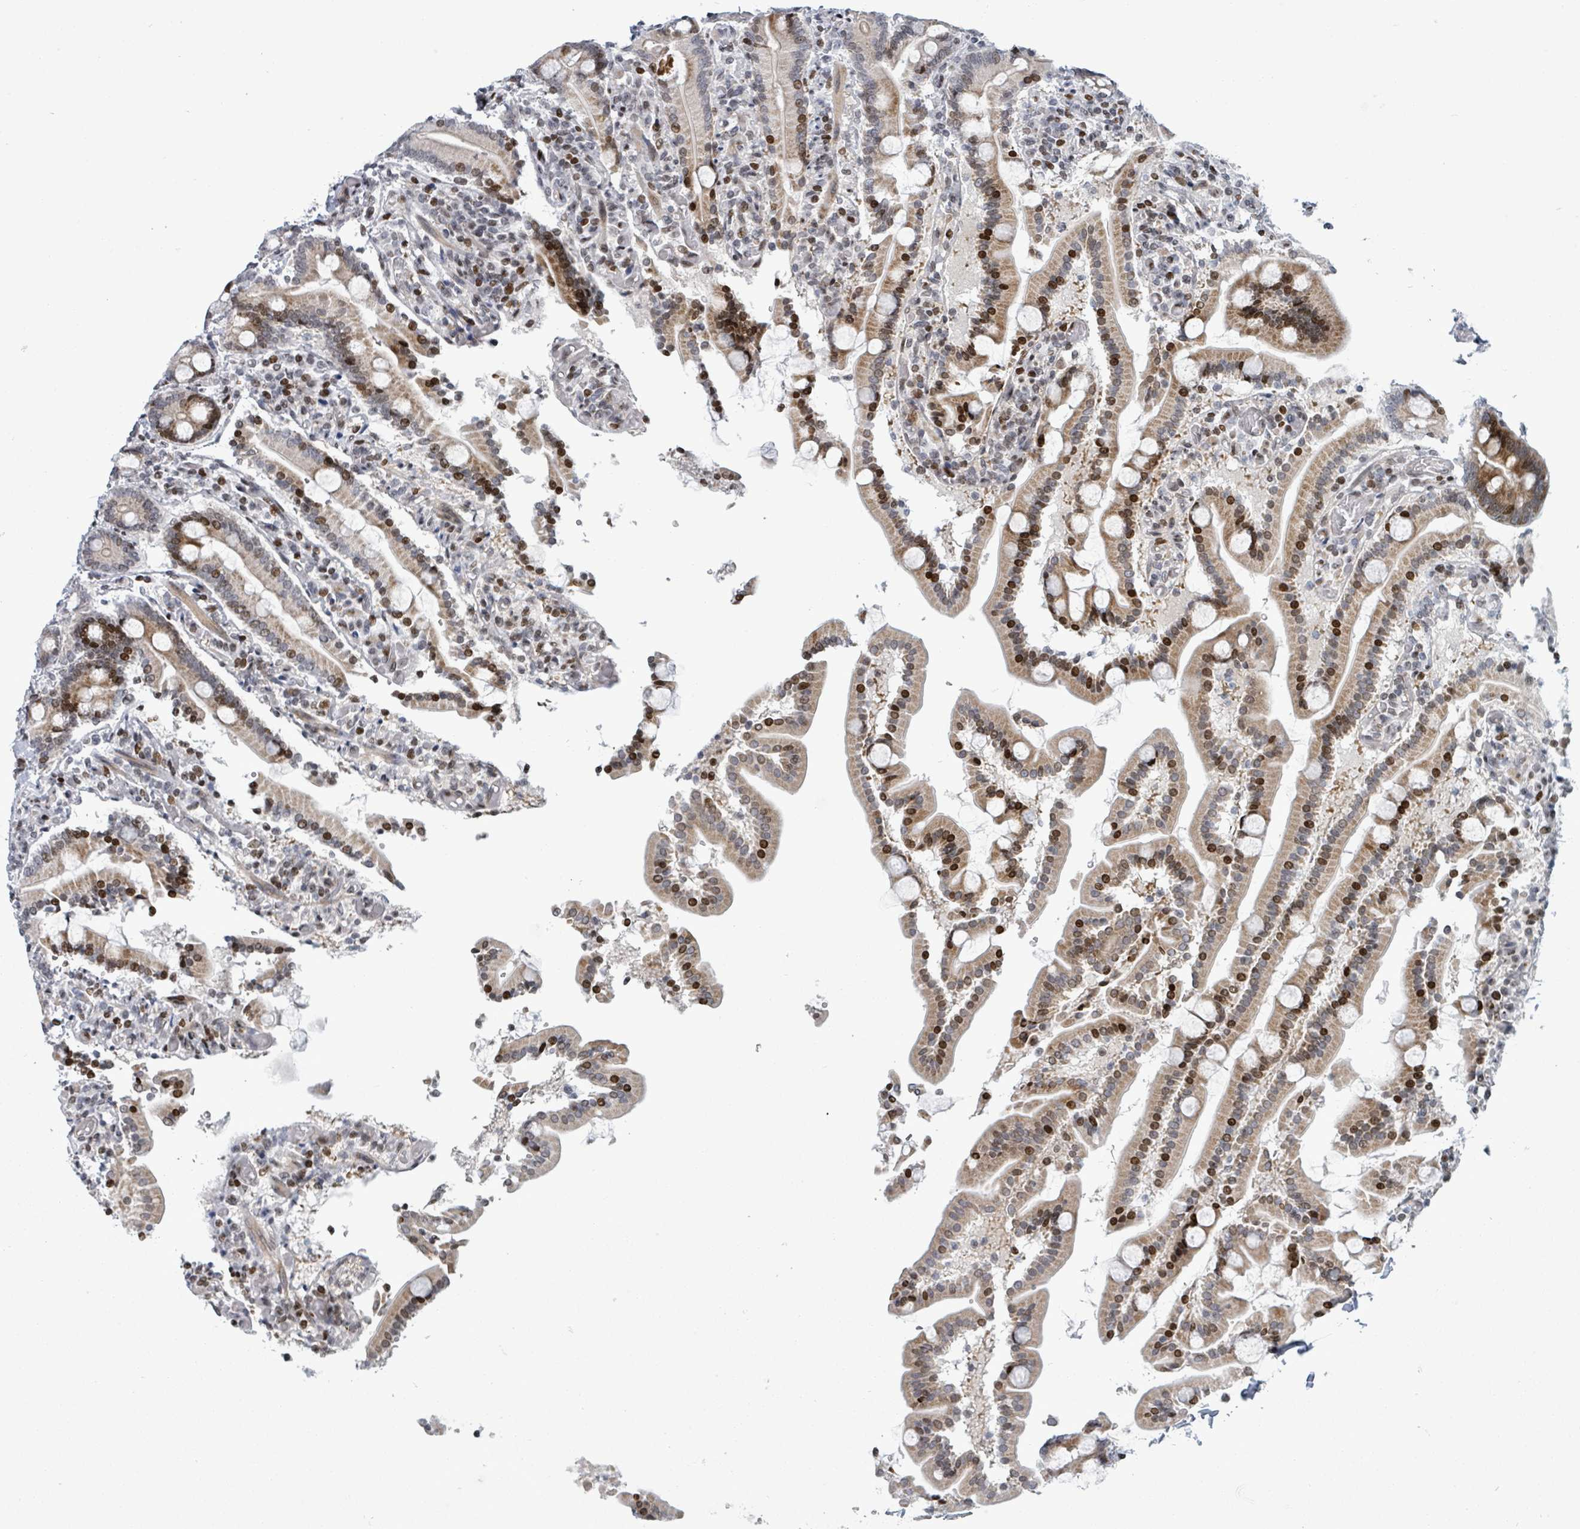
{"staining": {"intensity": "strong", "quantity": "25%-75%", "location": "cytoplasmic/membranous,nuclear"}, "tissue": "duodenum", "cell_type": "Glandular cells", "image_type": "normal", "snomed": [{"axis": "morphology", "description": "Normal tissue, NOS"}, {"axis": "topography", "description": "Duodenum"}], "caption": "A micrograph of human duodenum stained for a protein reveals strong cytoplasmic/membranous,nuclear brown staining in glandular cells. (Brightfield microscopy of DAB IHC at high magnification).", "gene": "FNDC4", "patient": {"sex": "male", "age": 55}}